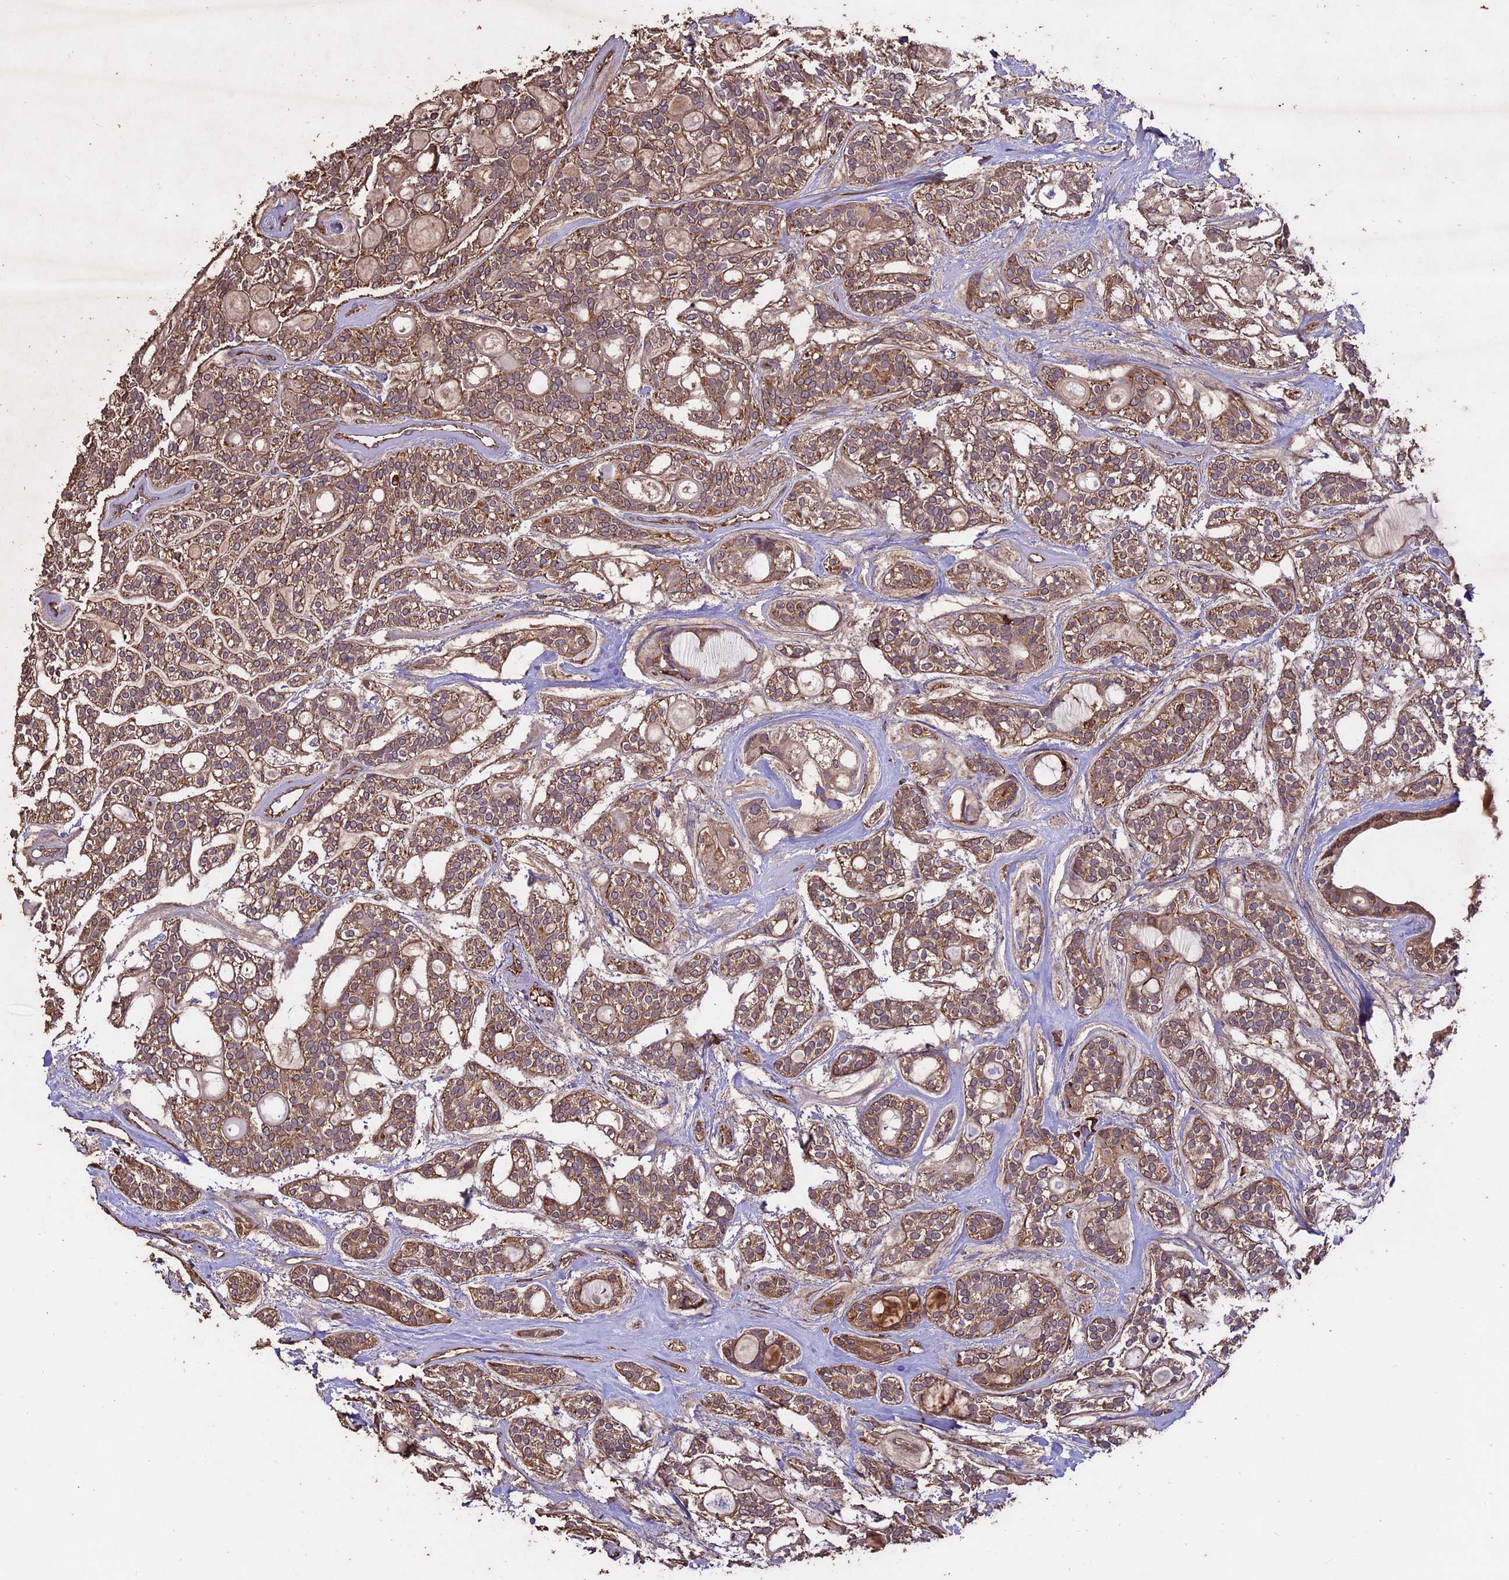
{"staining": {"intensity": "moderate", "quantity": ">75%", "location": "cytoplasmic/membranous"}, "tissue": "head and neck cancer", "cell_type": "Tumor cells", "image_type": "cancer", "snomed": [{"axis": "morphology", "description": "Adenocarcinoma, NOS"}, {"axis": "topography", "description": "Head-Neck"}], "caption": "There is medium levels of moderate cytoplasmic/membranous staining in tumor cells of adenocarcinoma (head and neck), as demonstrated by immunohistochemical staining (brown color).", "gene": "TTLL10", "patient": {"sex": "male", "age": 66}}